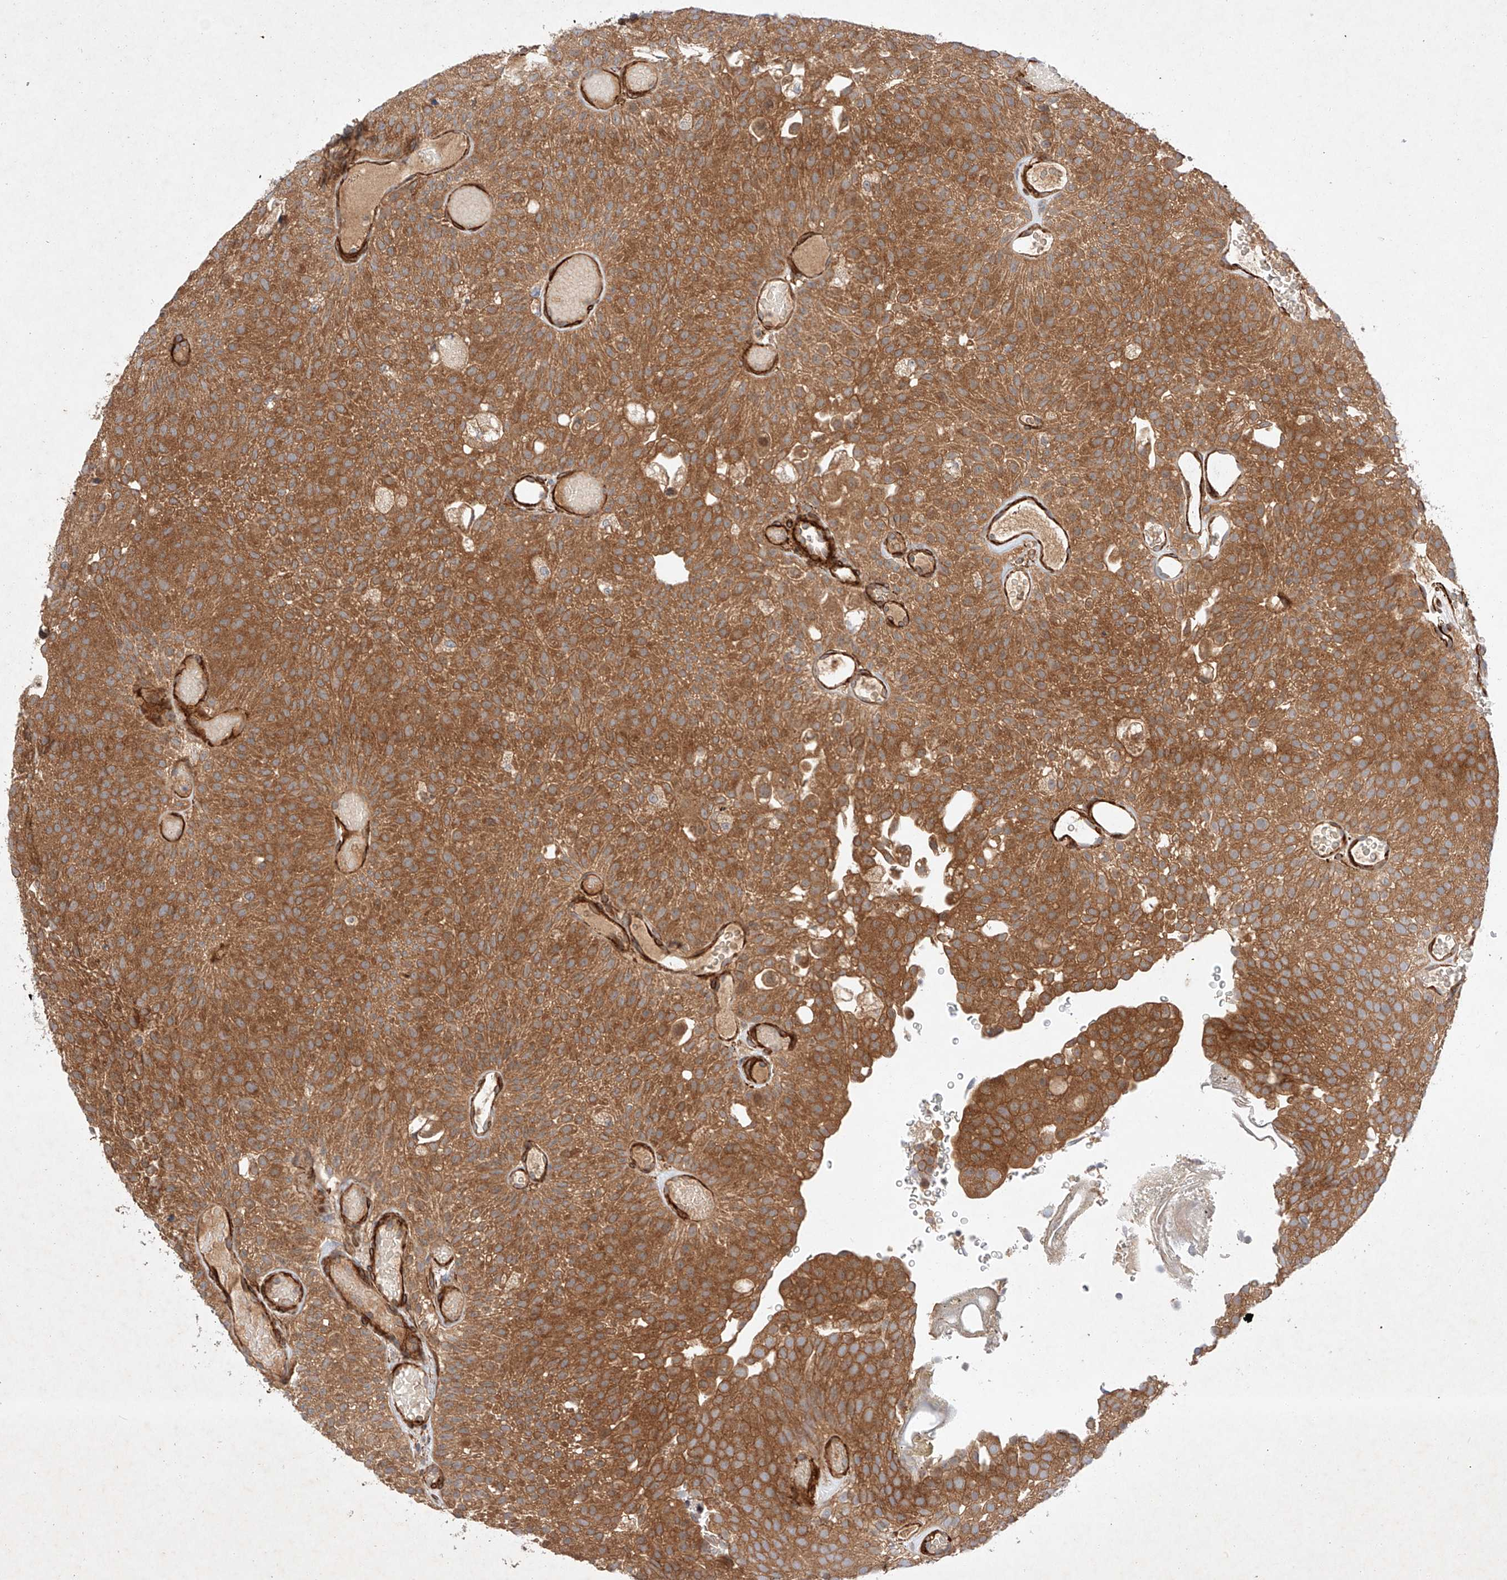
{"staining": {"intensity": "strong", "quantity": ">75%", "location": "cytoplasmic/membranous"}, "tissue": "urothelial cancer", "cell_type": "Tumor cells", "image_type": "cancer", "snomed": [{"axis": "morphology", "description": "Urothelial carcinoma, Low grade"}, {"axis": "topography", "description": "Urinary bladder"}], "caption": "Immunohistochemical staining of urothelial cancer demonstrates high levels of strong cytoplasmic/membranous positivity in about >75% of tumor cells.", "gene": "RAB23", "patient": {"sex": "male", "age": 78}}